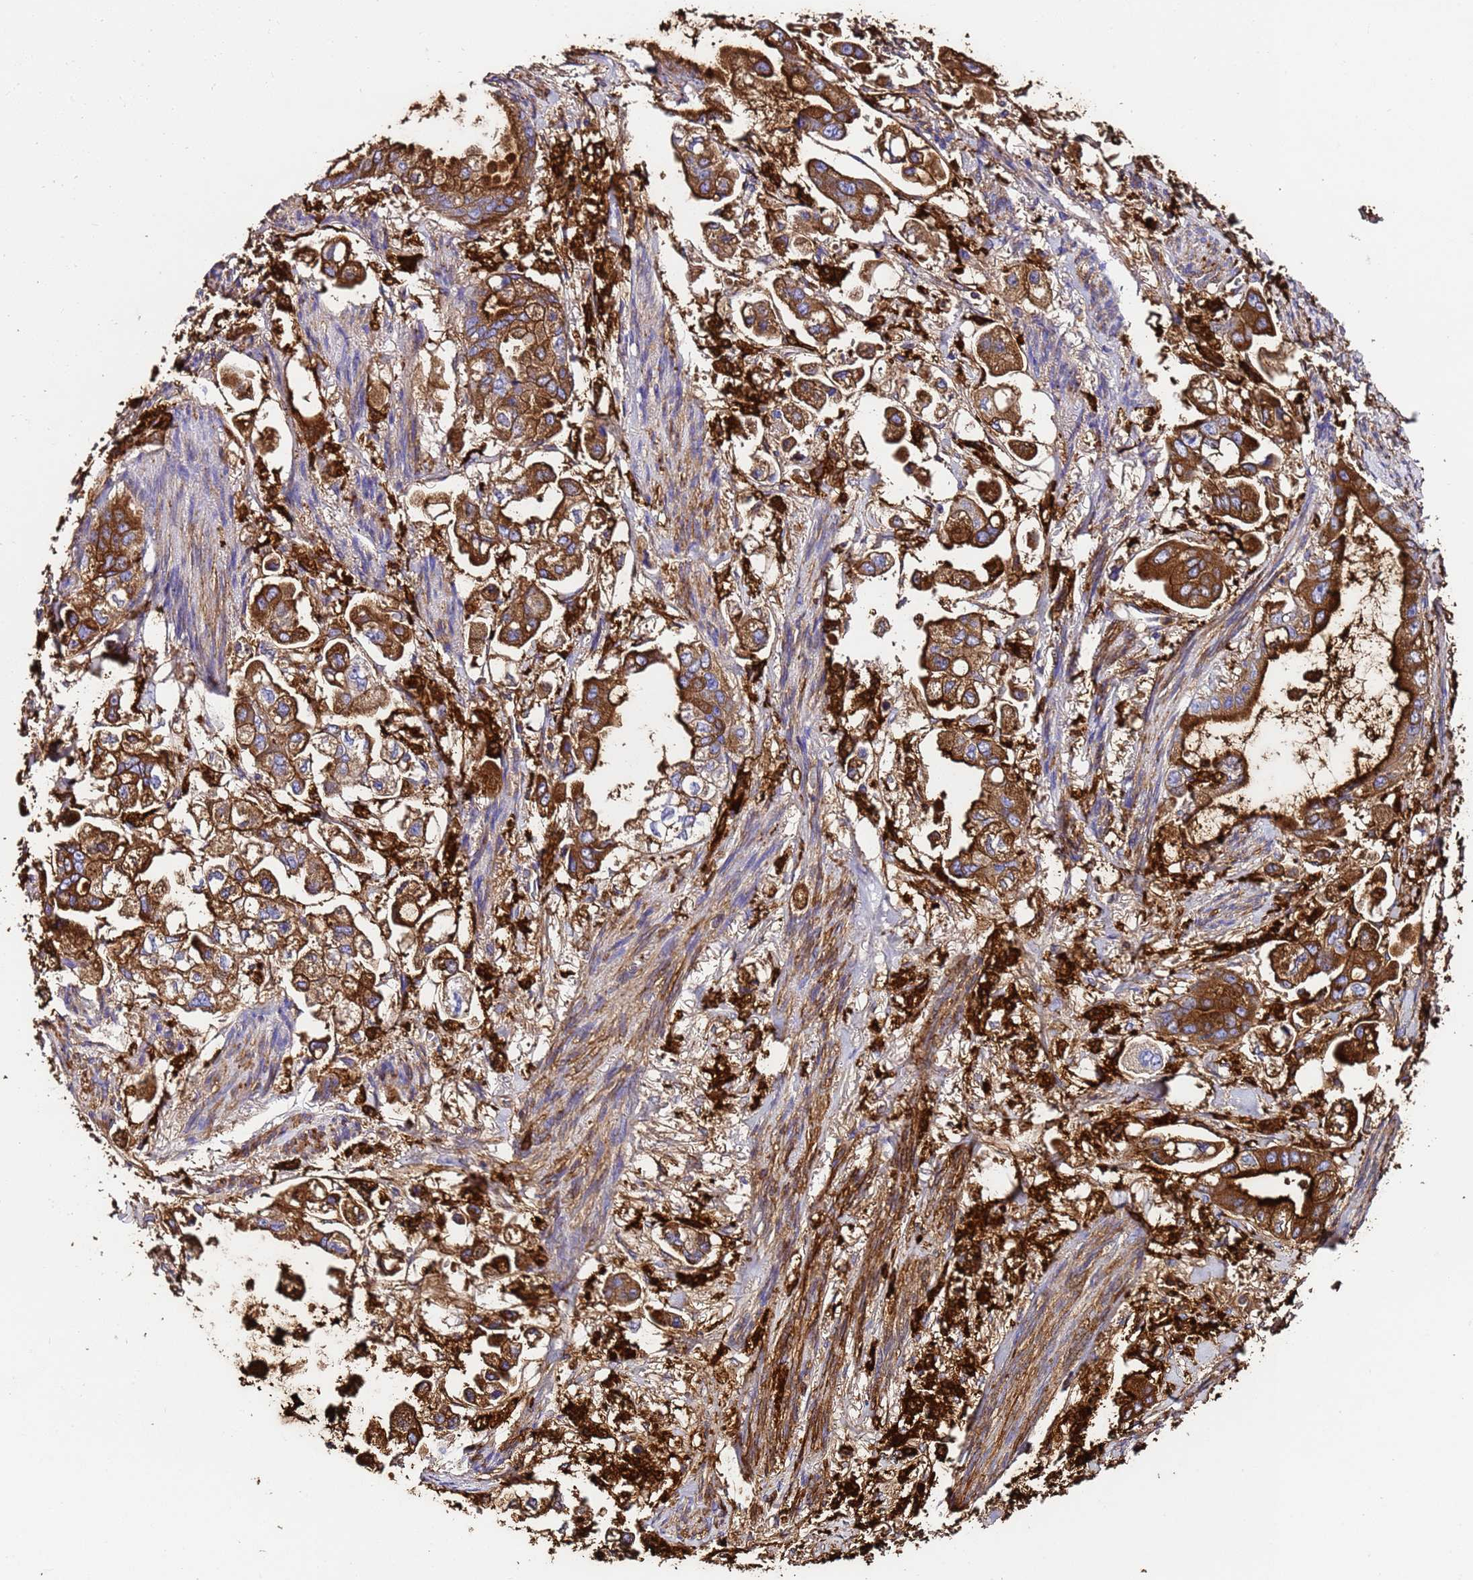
{"staining": {"intensity": "strong", "quantity": ">75%", "location": "cytoplasmic/membranous"}, "tissue": "stomach cancer", "cell_type": "Tumor cells", "image_type": "cancer", "snomed": [{"axis": "morphology", "description": "Adenocarcinoma, NOS"}, {"axis": "topography", "description": "Stomach"}], "caption": "This image demonstrates immunohistochemistry staining of human stomach adenocarcinoma, with high strong cytoplasmic/membranous positivity in about >75% of tumor cells.", "gene": "FTL", "patient": {"sex": "male", "age": 62}}